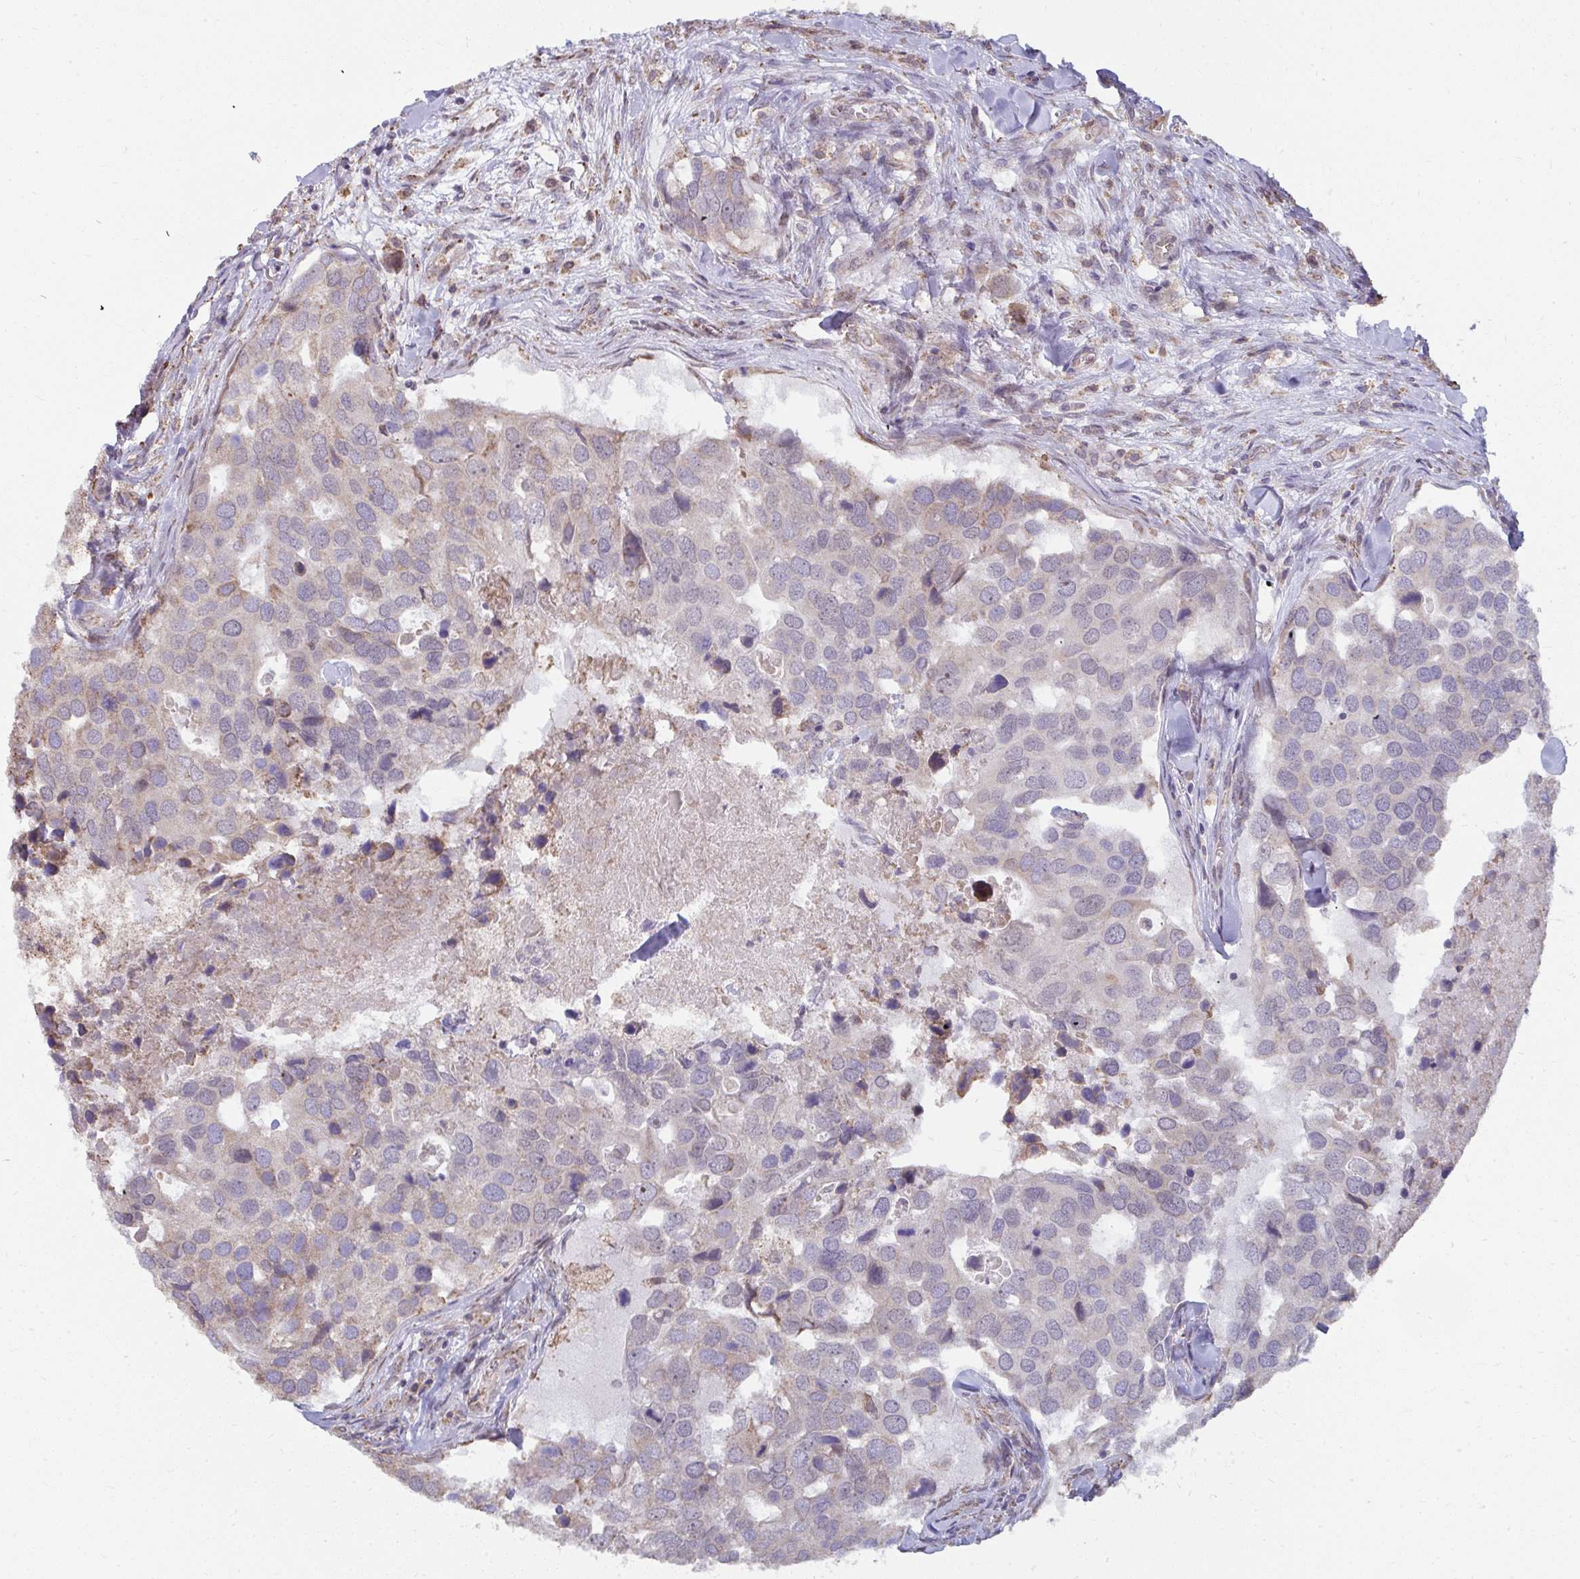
{"staining": {"intensity": "weak", "quantity": "<25%", "location": "cytoplasmic/membranous"}, "tissue": "breast cancer", "cell_type": "Tumor cells", "image_type": "cancer", "snomed": [{"axis": "morphology", "description": "Duct carcinoma"}, {"axis": "topography", "description": "Breast"}], "caption": "This is a micrograph of immunohistochemistry (IHC) staining of breast invasive ductal carcinoma, which shows no positivity in tumor cells.", "gene": "NMNAT1", "patient": {"sex": "female", "age": 83}}